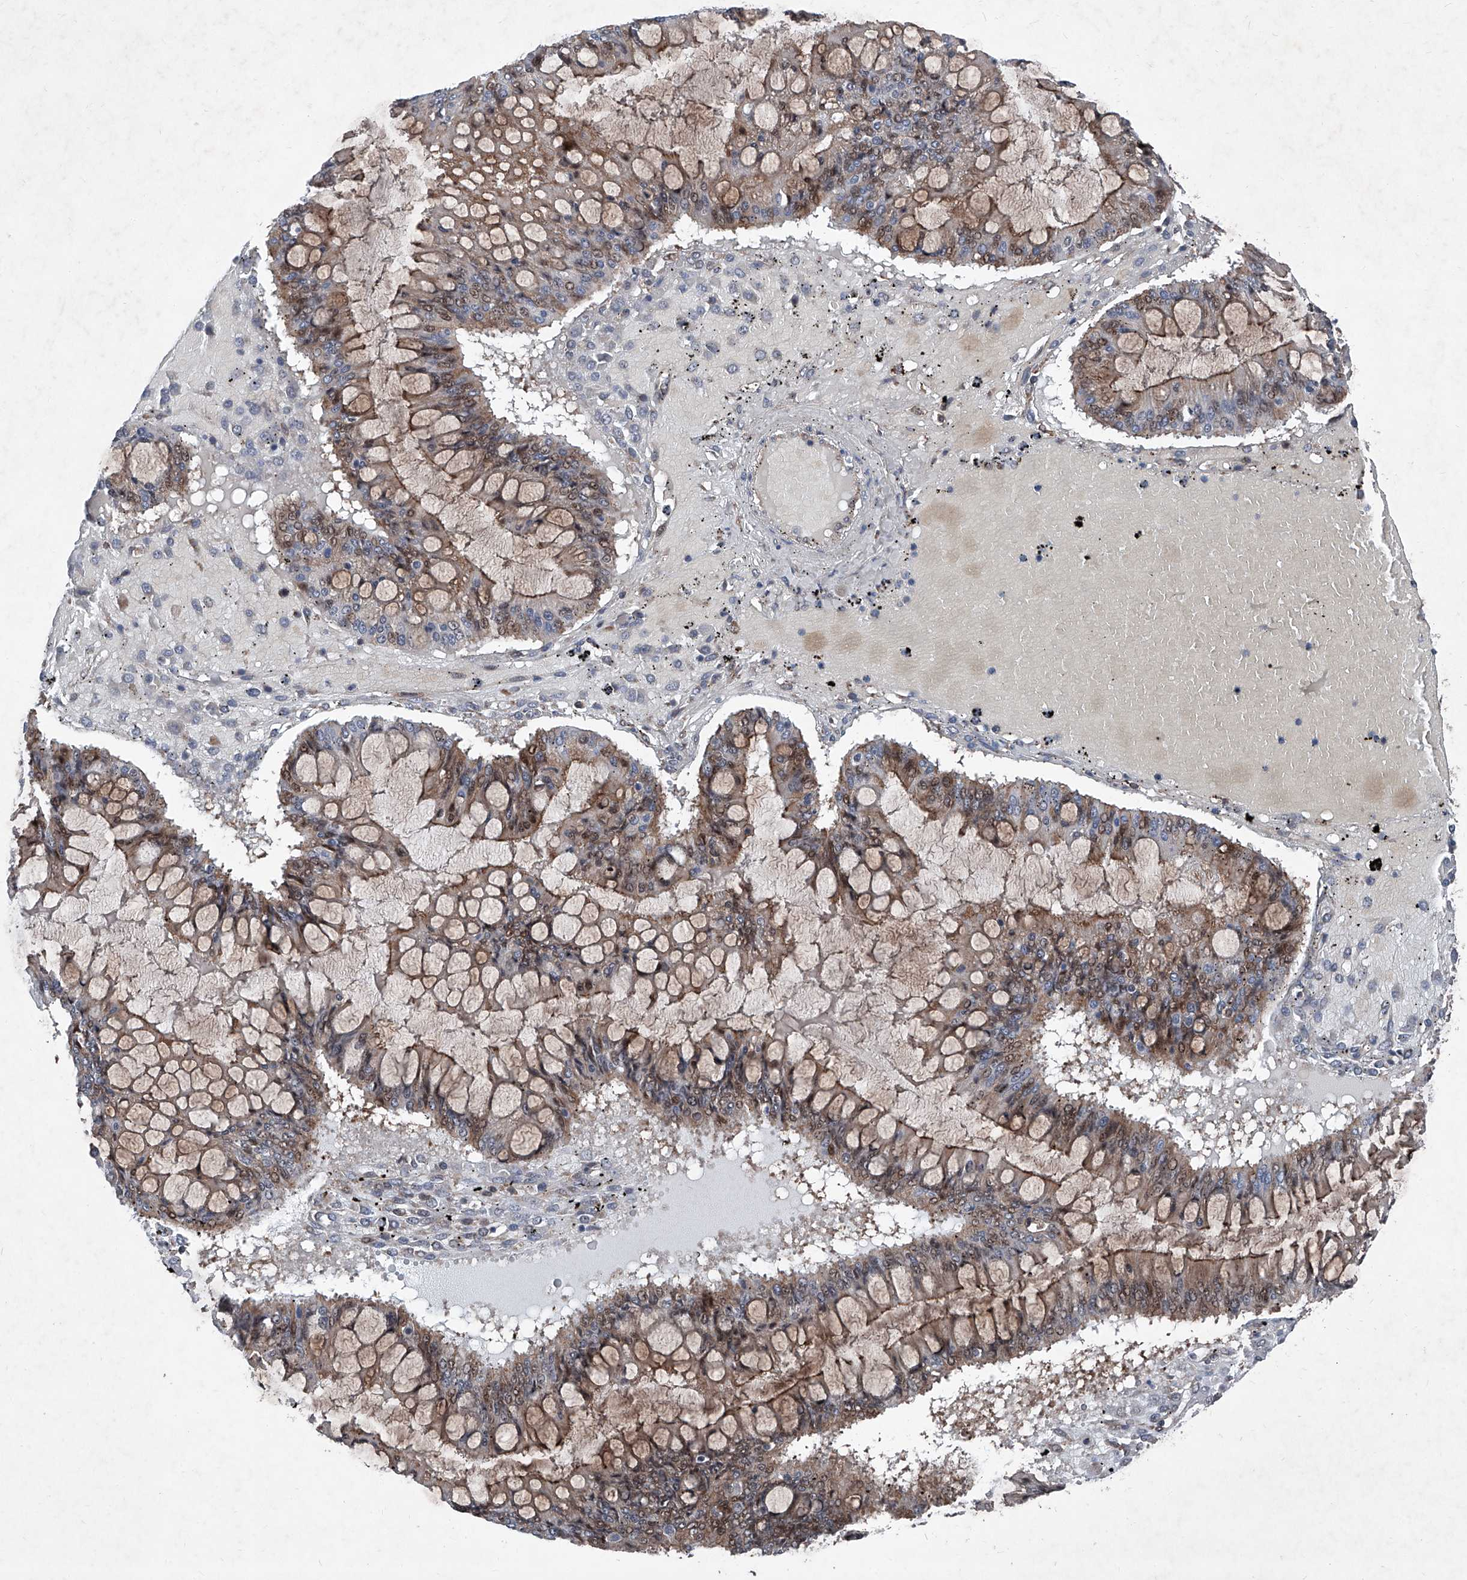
{"staining": {"intensity": "moderate", "quantity": "25%-75%", "location": "cytoplasmic/membranous,nuclear"}, "tissue": "ovarian cancer", "cell_type": "Tumor cells", "image_type": "cancer", "snomed": [{"axis": "morphology", "description": "Cystadenocarcinoma, mucinous, NOS"}, {"axis": "topography", "description": "Ovary"}], "caption": "Immunohistochemistry (IHC) (DAB) staining of mucinous cystadenocarcinoma (ovarian) exhibits moderate cytoplasmic/membranous and nuclear protein staining in about 25%-75% of tumor cells.", "gene": "COA7", "patient": {"sex": "female", "age": 73}}